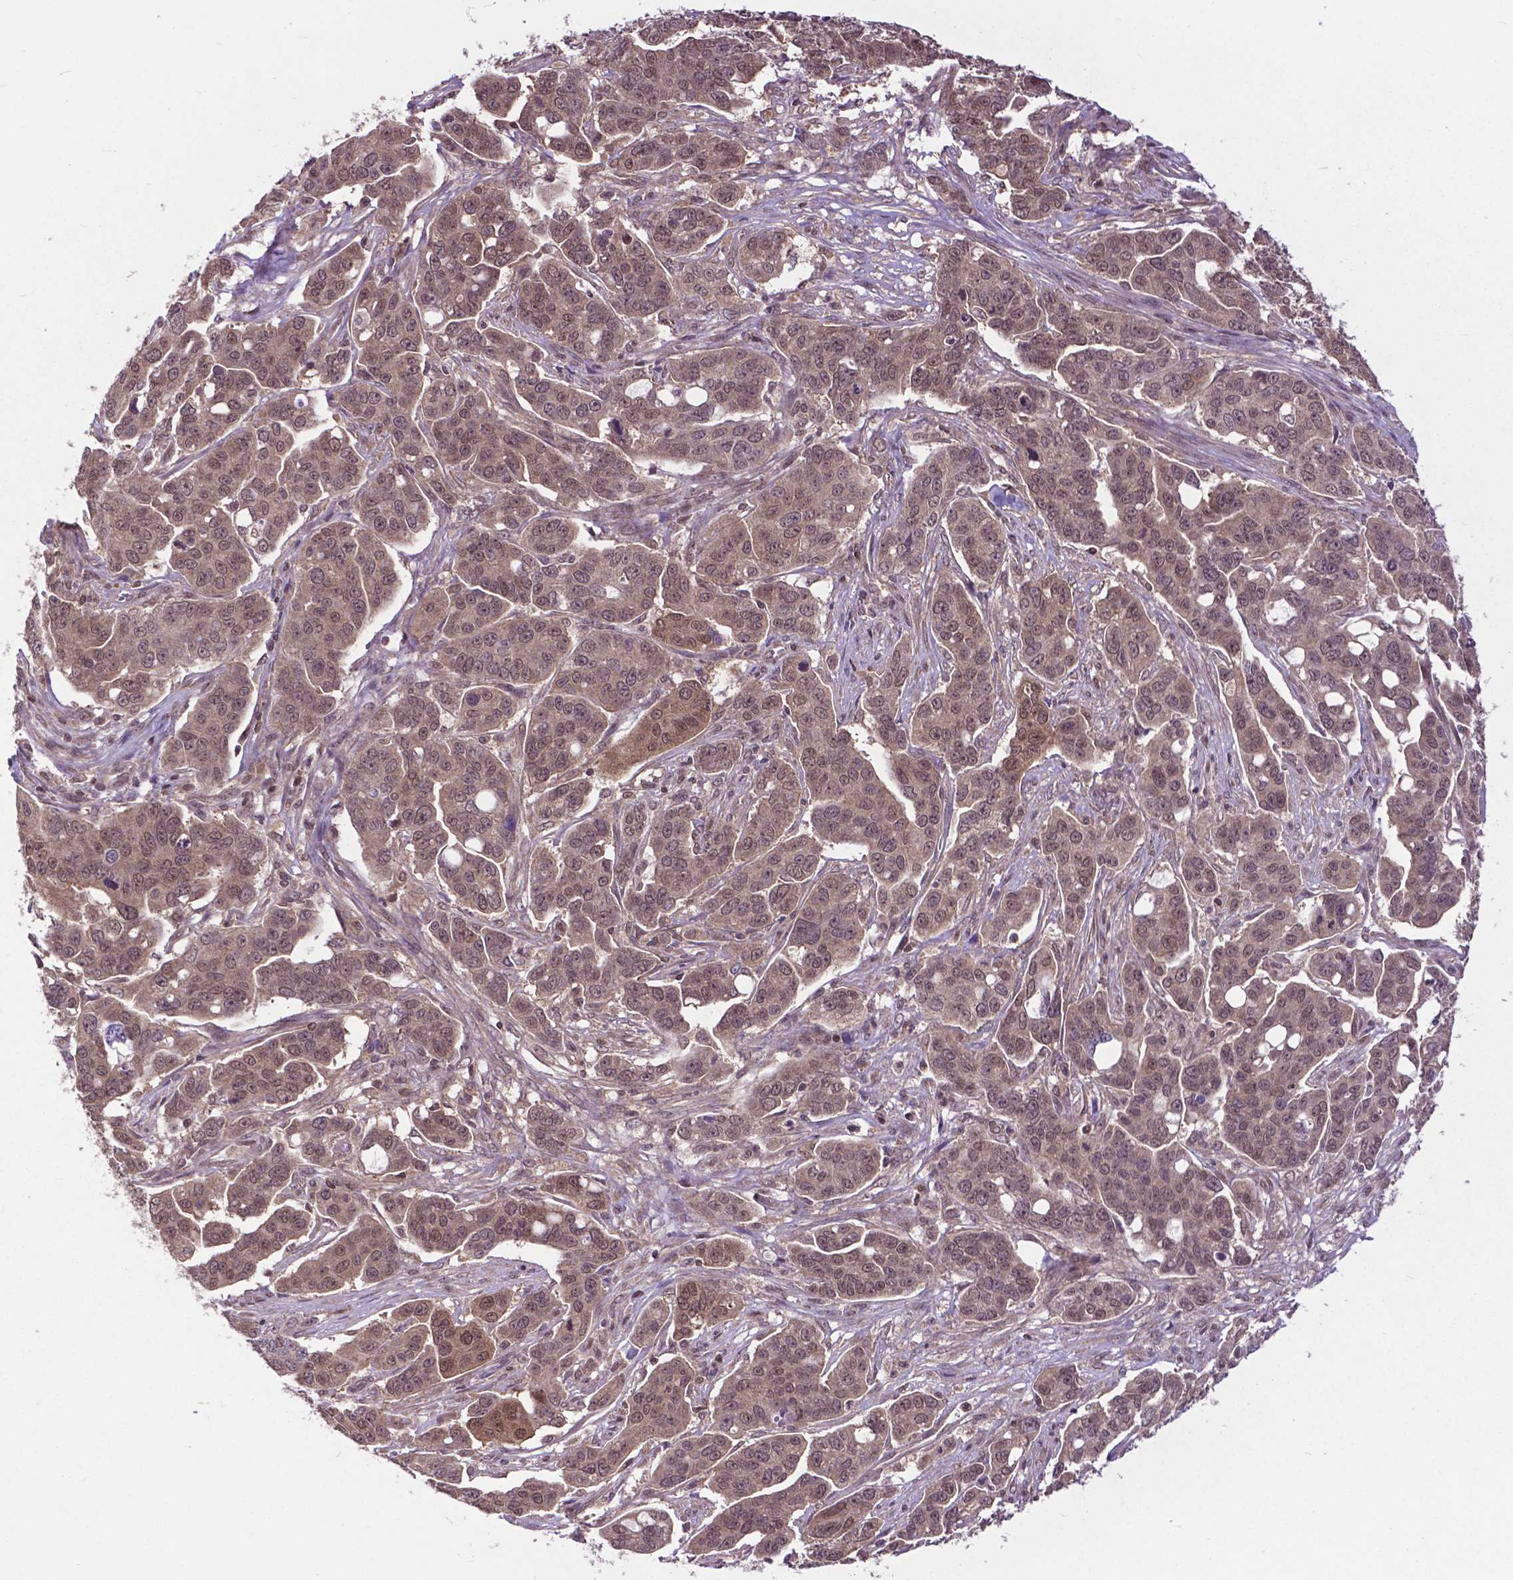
{"staining": {"intensity": "weak", "quantity": "25%-75%", "location": "nuclear"}, "tissue": "ovarian cancer", "cell_type": "Tumor cells", "image_type": "cancer", "snomed": [{"axis": "morphology", "description": "Carcinoma, endometroid"}, {"axis": "topography", "description": "Ovary"}], "caption": "Immunohistochemical staining of ovarian cancer (endometroid carcinoma) reveals low levels of weak nuclear staining in approximately 25%-75% of tumor cells.", "gene": "OTUB1", "patient": {"sex": "female", "age": 78}}